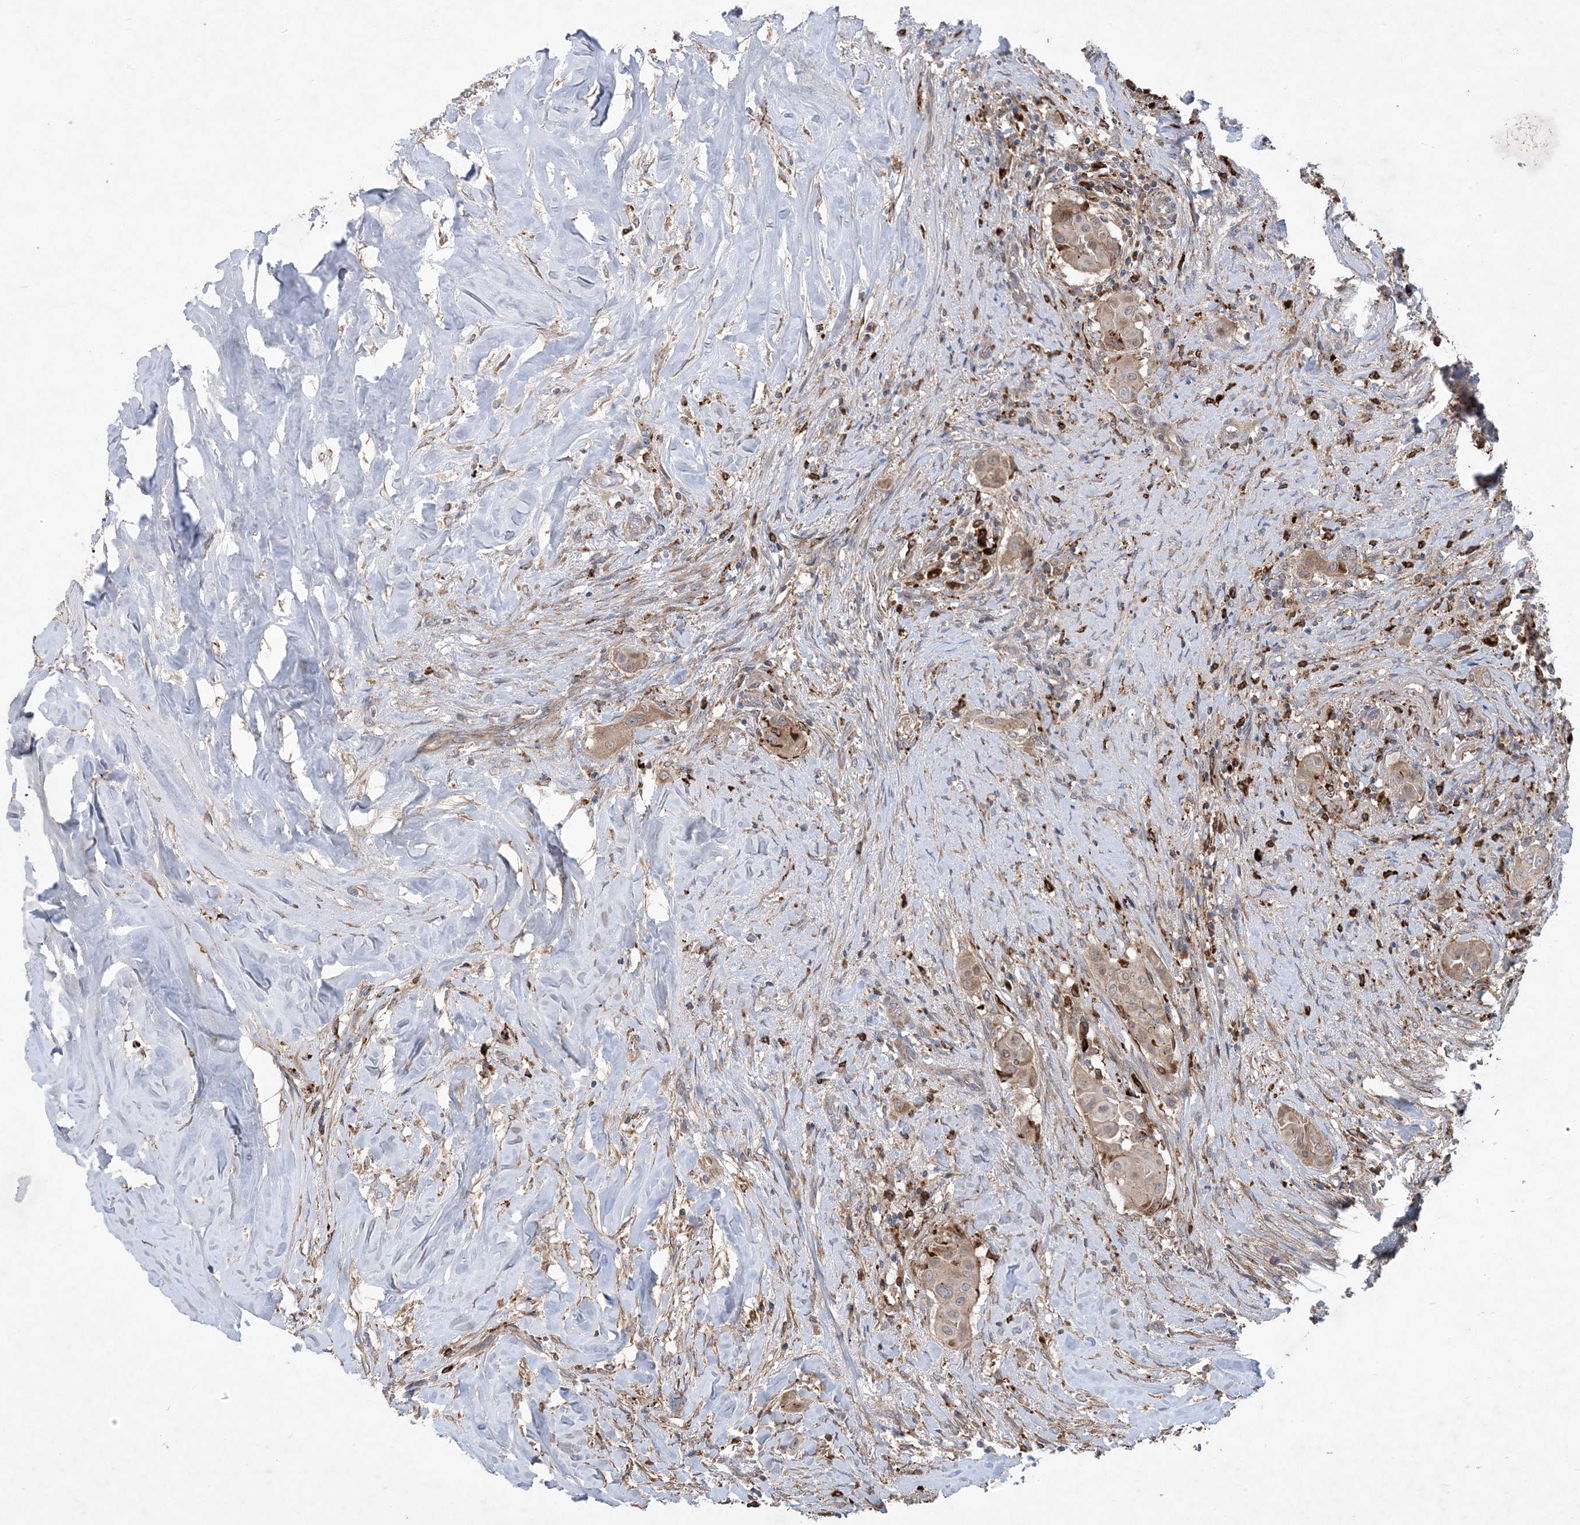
{"staining": {"intensity": "moderate", "quantity": ">75%", "location": "cytoplasmic/membranous"}, "tissue": "thyroid cancer", "cell_type": "Tumor cells", "image_type": "cancer", "snomed": [{"axis": "morphology", "description": "Papillary adenocarcinoma, NOS"}, {"axis": "topography", "description": "Thyroid gland"}], "caption": "Immunohistochemistry (IHC) of thyroid cancer exhibits medium levels of moderate cytoplasmic/membranous staining in approximately >75% of tumor cells.", "gene": "MASP2", "patient": {"sex": "female", "age": 59}}